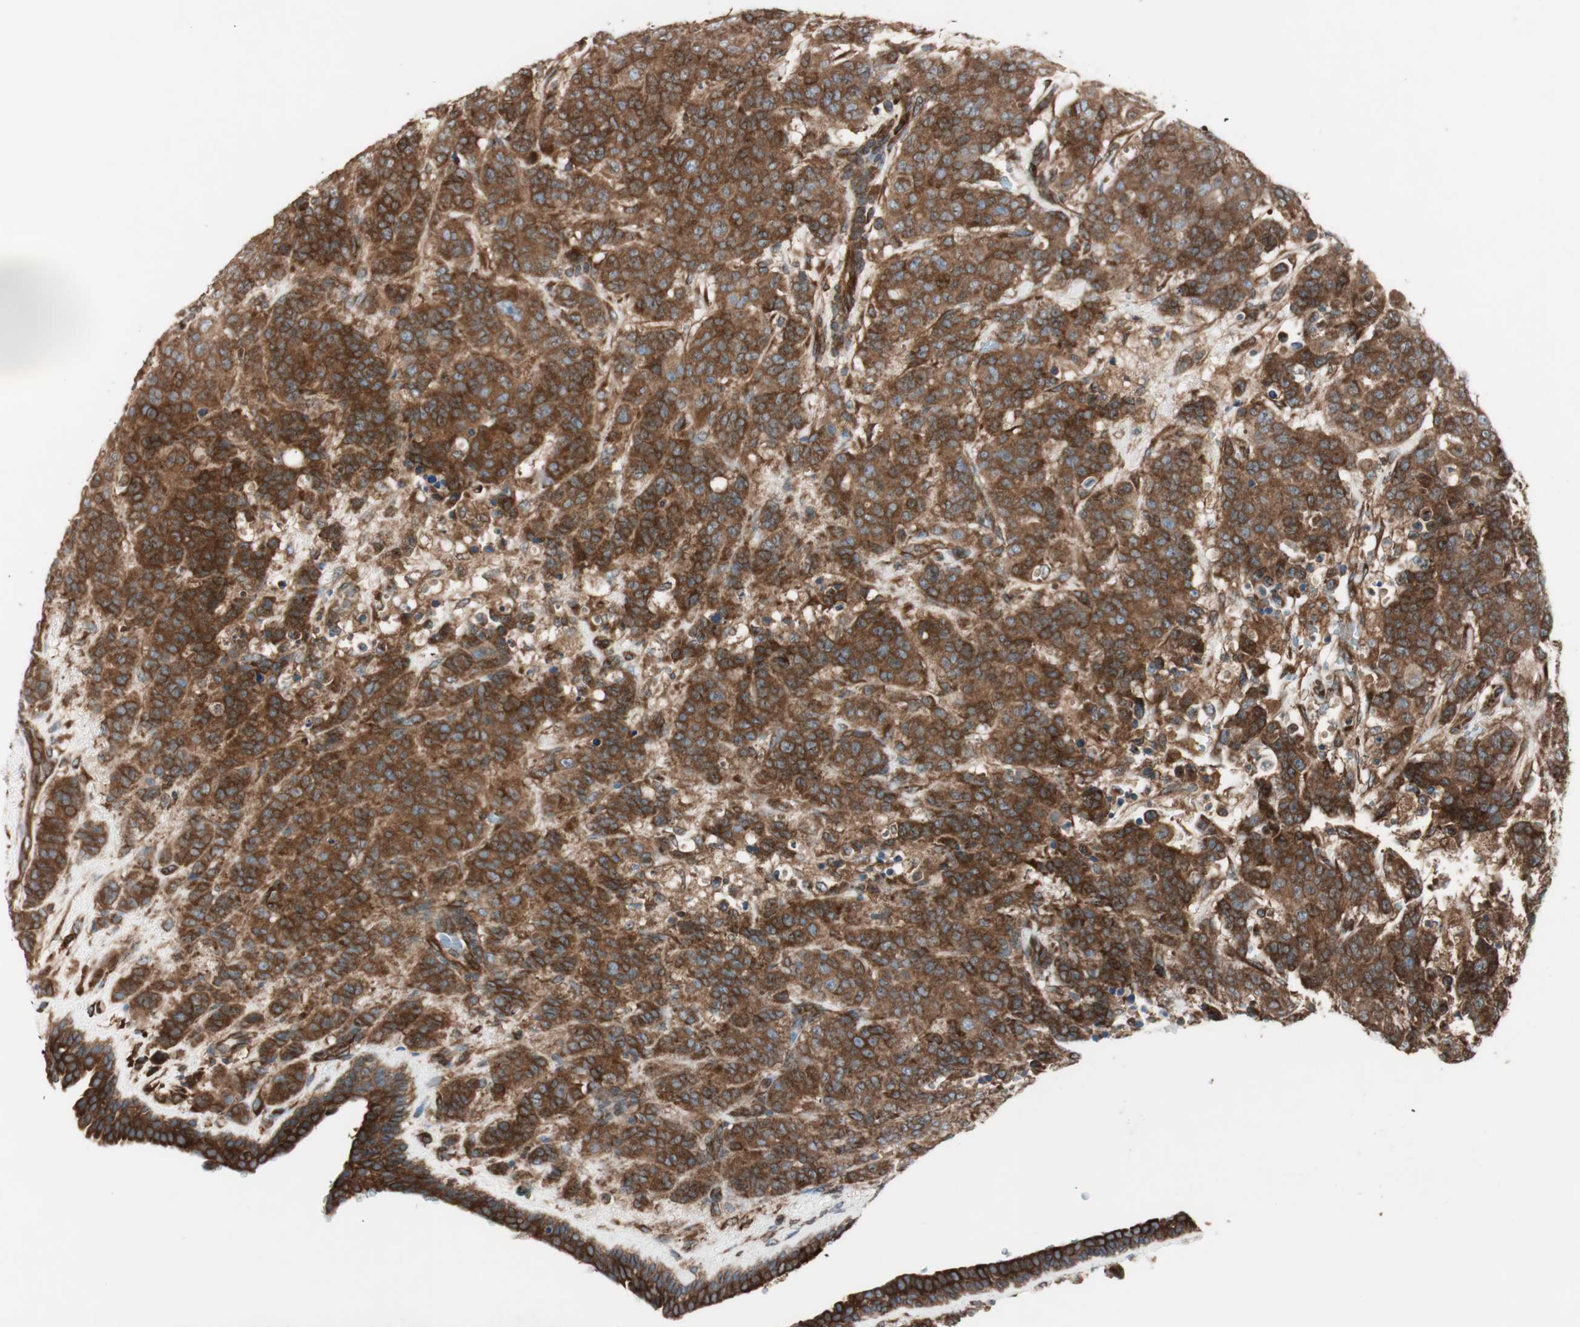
{"staining": {"intensity": "strong", "quantity": ">75%", "location": "cytoplasmic/membranous"}, "tissue": "breast cancer", "cell_type": "Tumor cells", "image_type": "cancer", "snomed": [{"axis": "morphology", "description": "Duct carcinoma"}, {"axis": "topography", "description": "Breast"}], "caption": "Protein analysis of breast invasive ductal carcinoma tissue shows strong cytoplasmic/membranous staining in approximately >75% of tumor cells.", "gene": "RAB5A", "patient": {"sex": "female", "age": 40}}